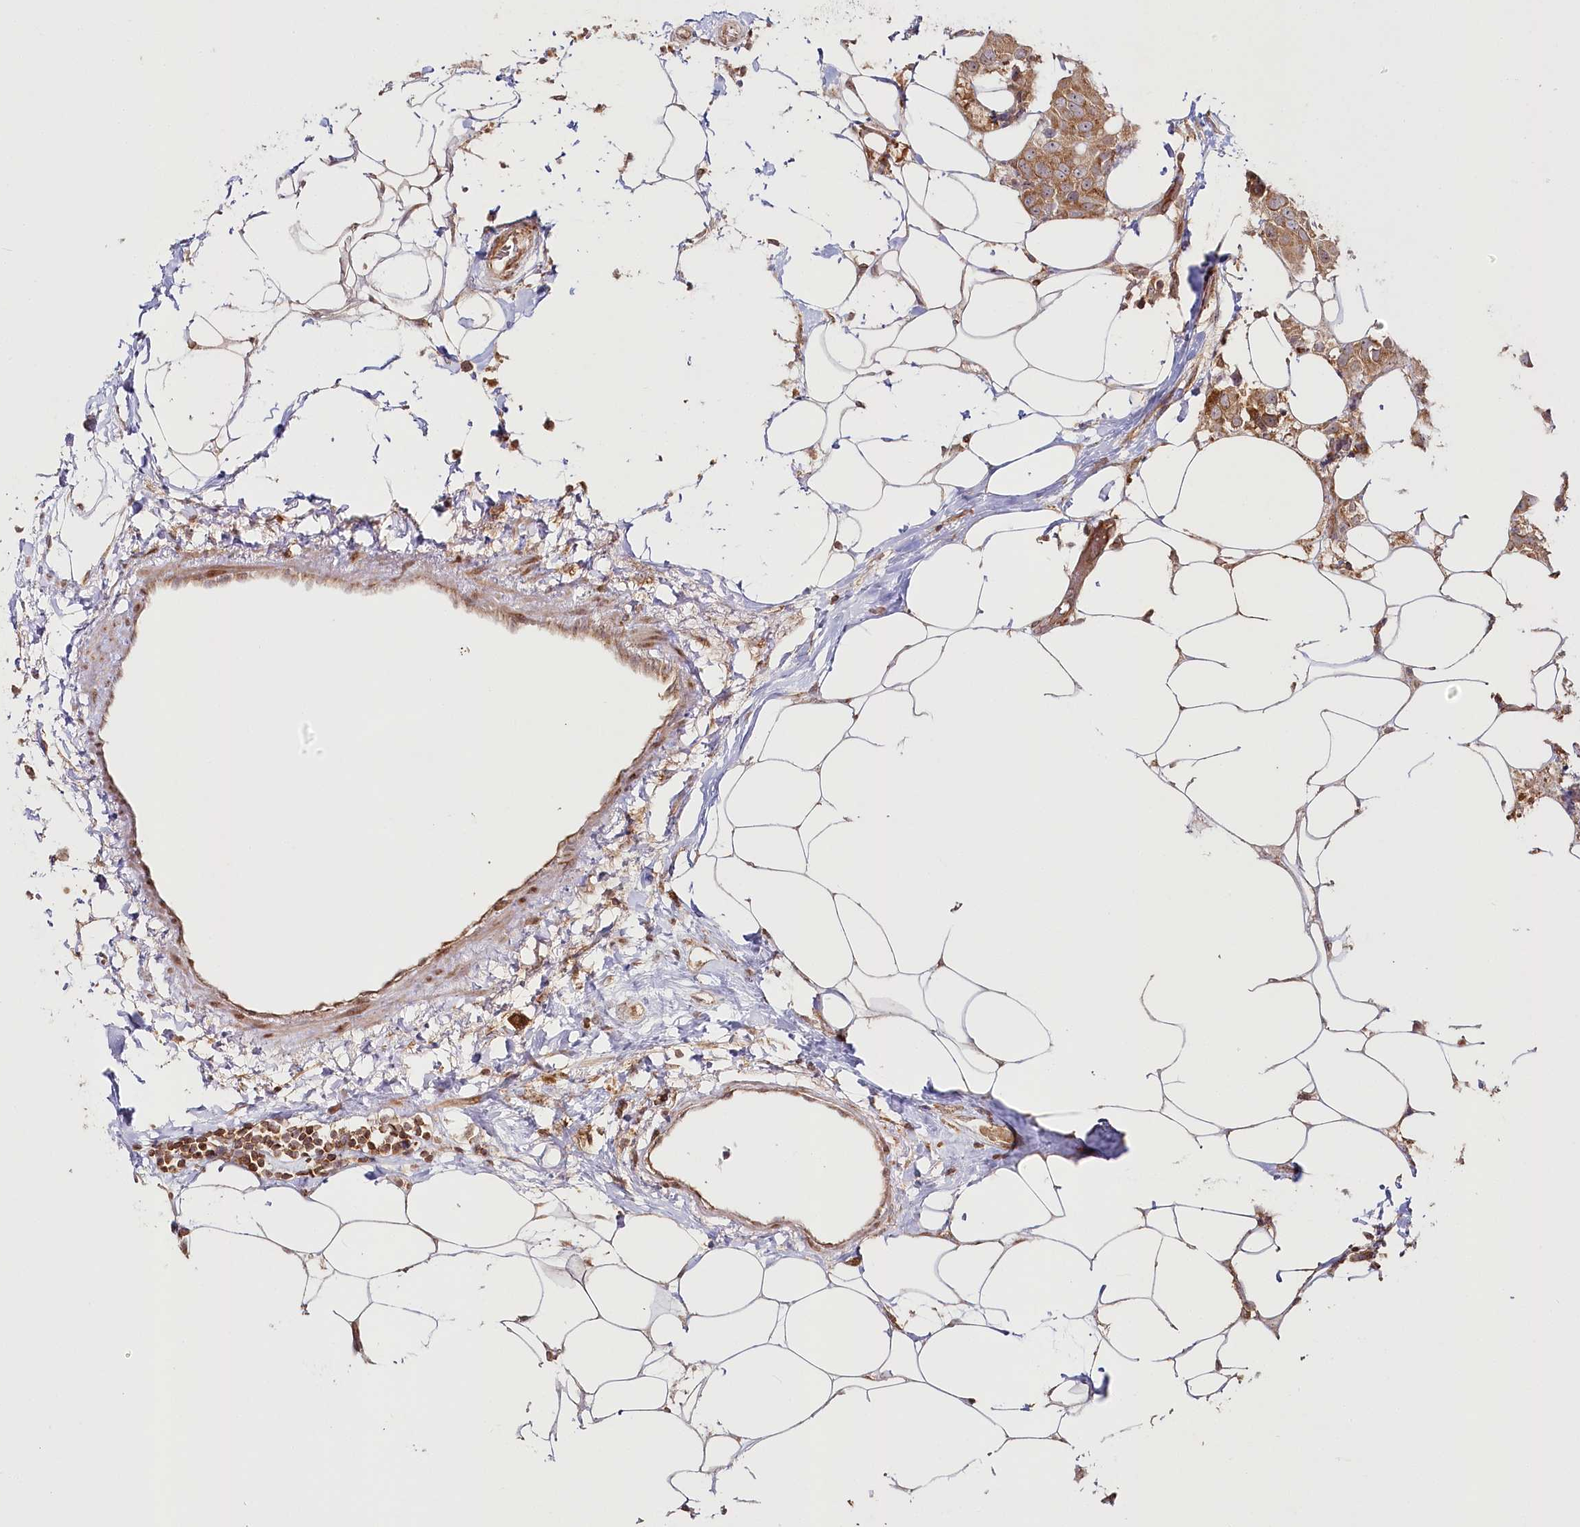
{"staining": {"intensity": "moderate", "quantity": ">75%", "location": "cytoplasmic/membranous"}, "tissue": "breast cancer", "cell_type": "Tumor cells", "image_type": "cancer", "snomed": [{"axis": "morphology", "description": "Normal tissue, NOS"}, {"axis": "morphology", "description": "Duct carcinoma"}, {"axis": "topography", "description": "Breast"}], "caption": "Moderate cytoplasmic/membranous staining is appreciated in about >75% of tumor cells in breast invasive ductal carcinoma.", "gene": "OTUD4", "patient": {"sex": "female", "age": 39}}